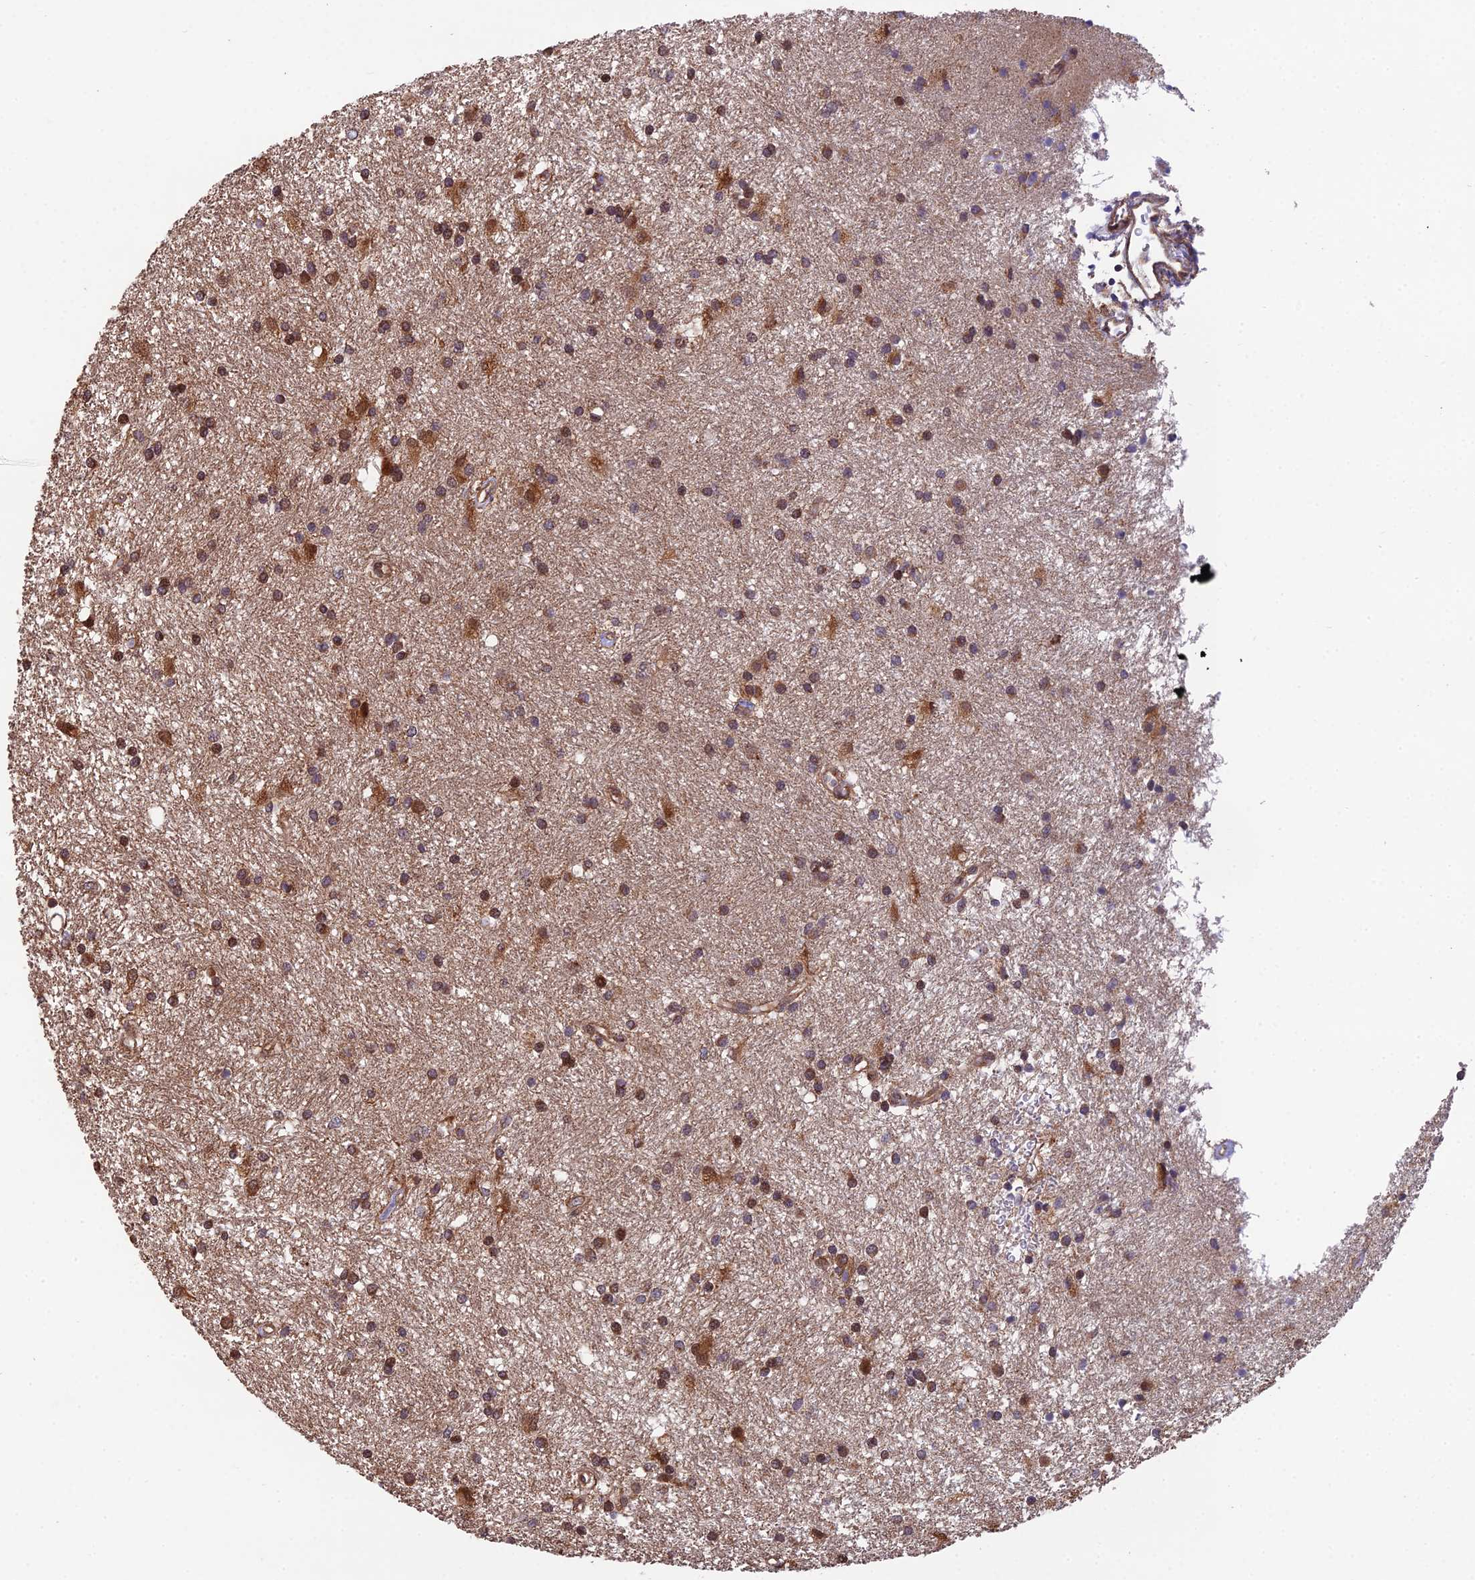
{"staining": {"intensity": "moderate", "quantity": ">75%", "location": "nuclear"}, "tissue": "glioma", "cell_type": "Tumor cells", "image_type": "cancer", "snomed": [{"axis": "morphology", "description": "Glioma, malignant, High grade"}, {"axis": "topography", "description": "Brain"}], "caption": "High-grade glioma (malignant) stained for a protein displays moderate nuclear positivity in tumor cells.", "gene": "CYP2R1", "patient": {"sex": "male", "age": 77}}